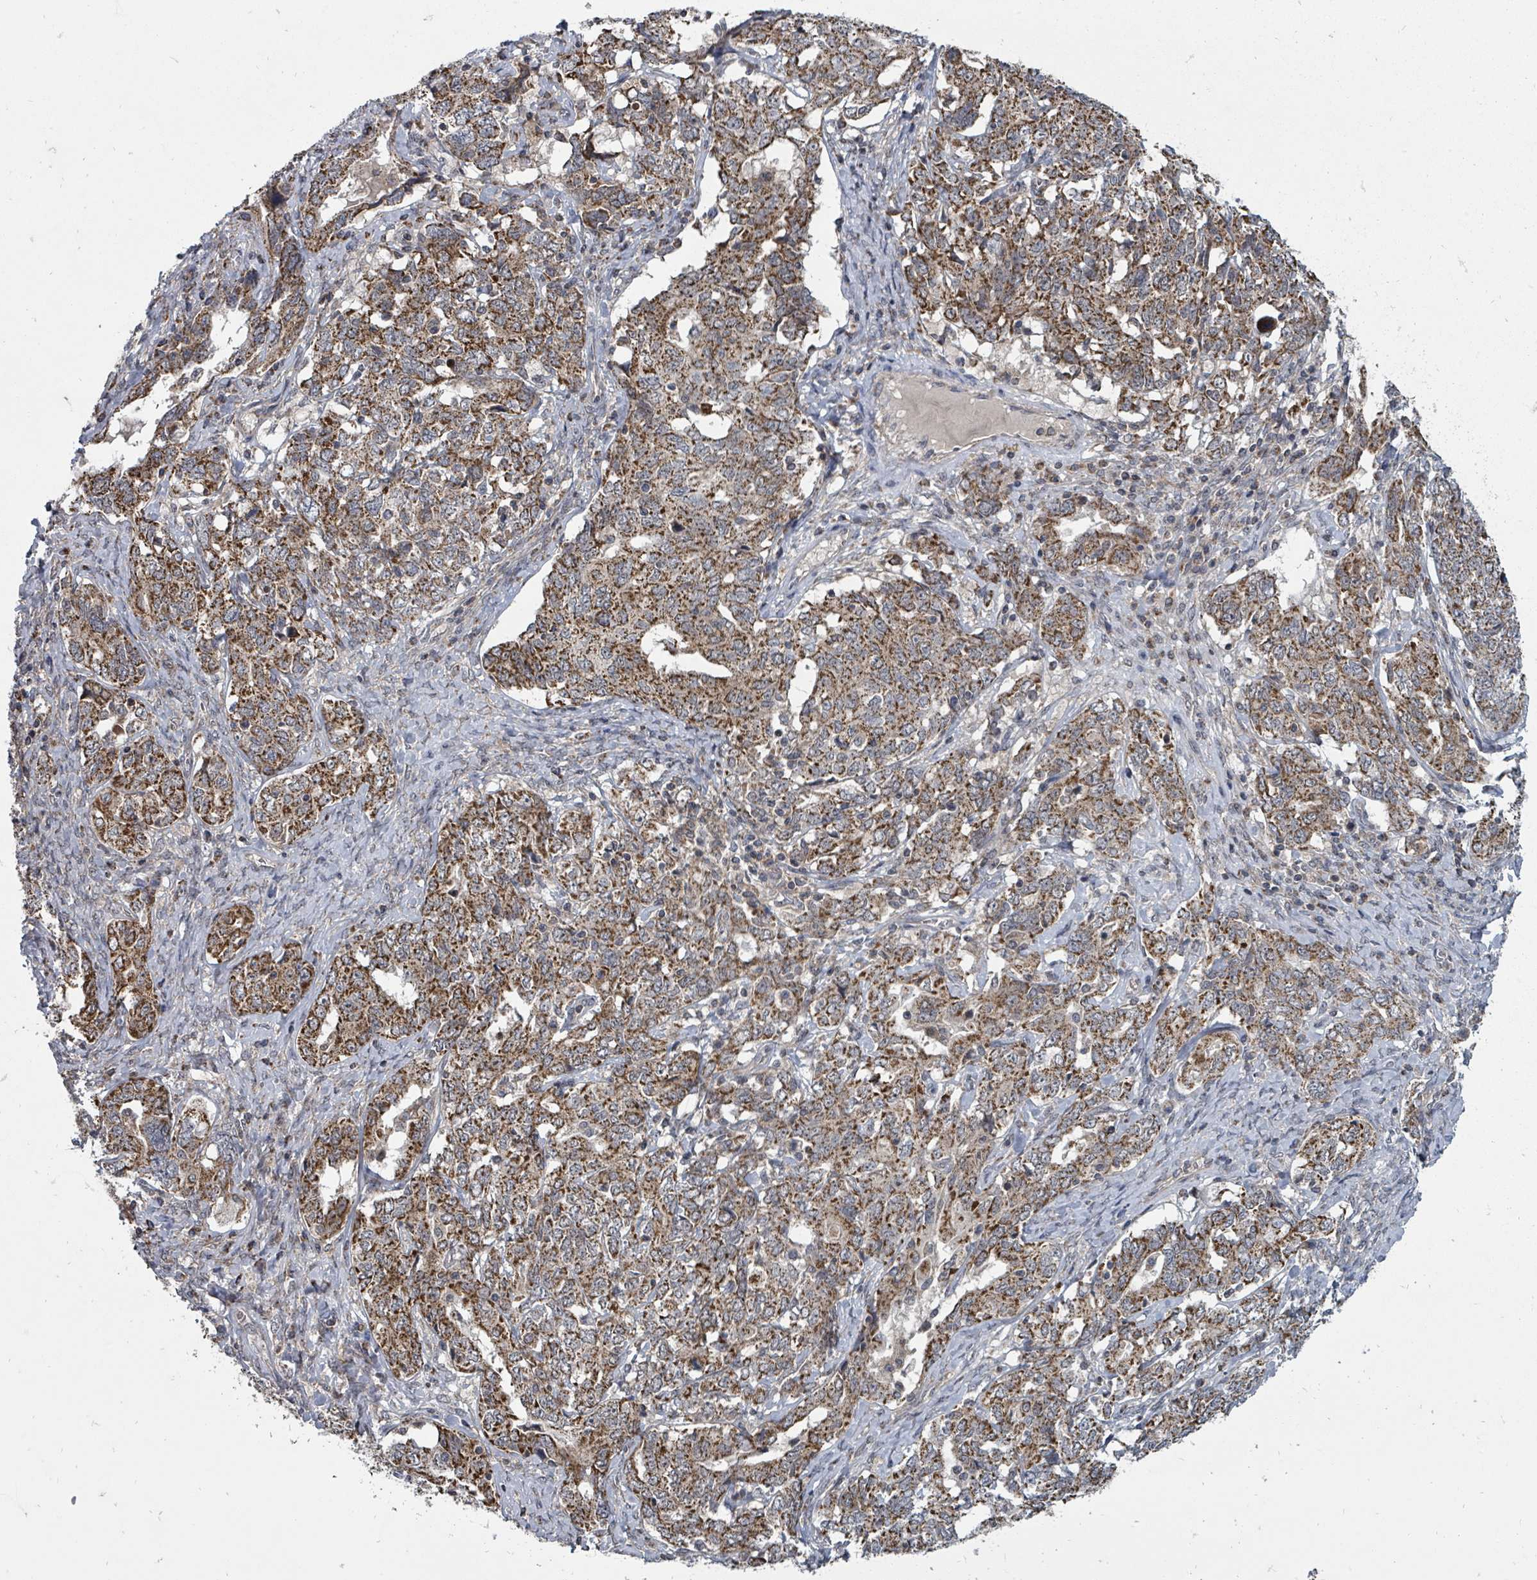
{"staining": {"intensity": "strong", "quantity": ">75%", "location": "cytoplasmic/membranous"}, "tissue": "ovarian cancer", "cell_type": "Tumor cells", "image_type": "cancer", "snomed": [{"axis": "morphology", "description": "Carcinoma, endometroid"}, {"axis": "topography", "description": "Ovary"}], "caption": "Immunohistochemistry (DAB) staining of human ovarian cancer (endometroid carcinoma) shows strong cytoplasmic/membranous protein positivity in about >75% of tumor cells.", "gene": "MAGOHB", "patient": {"sex": "female", "age": 62}}